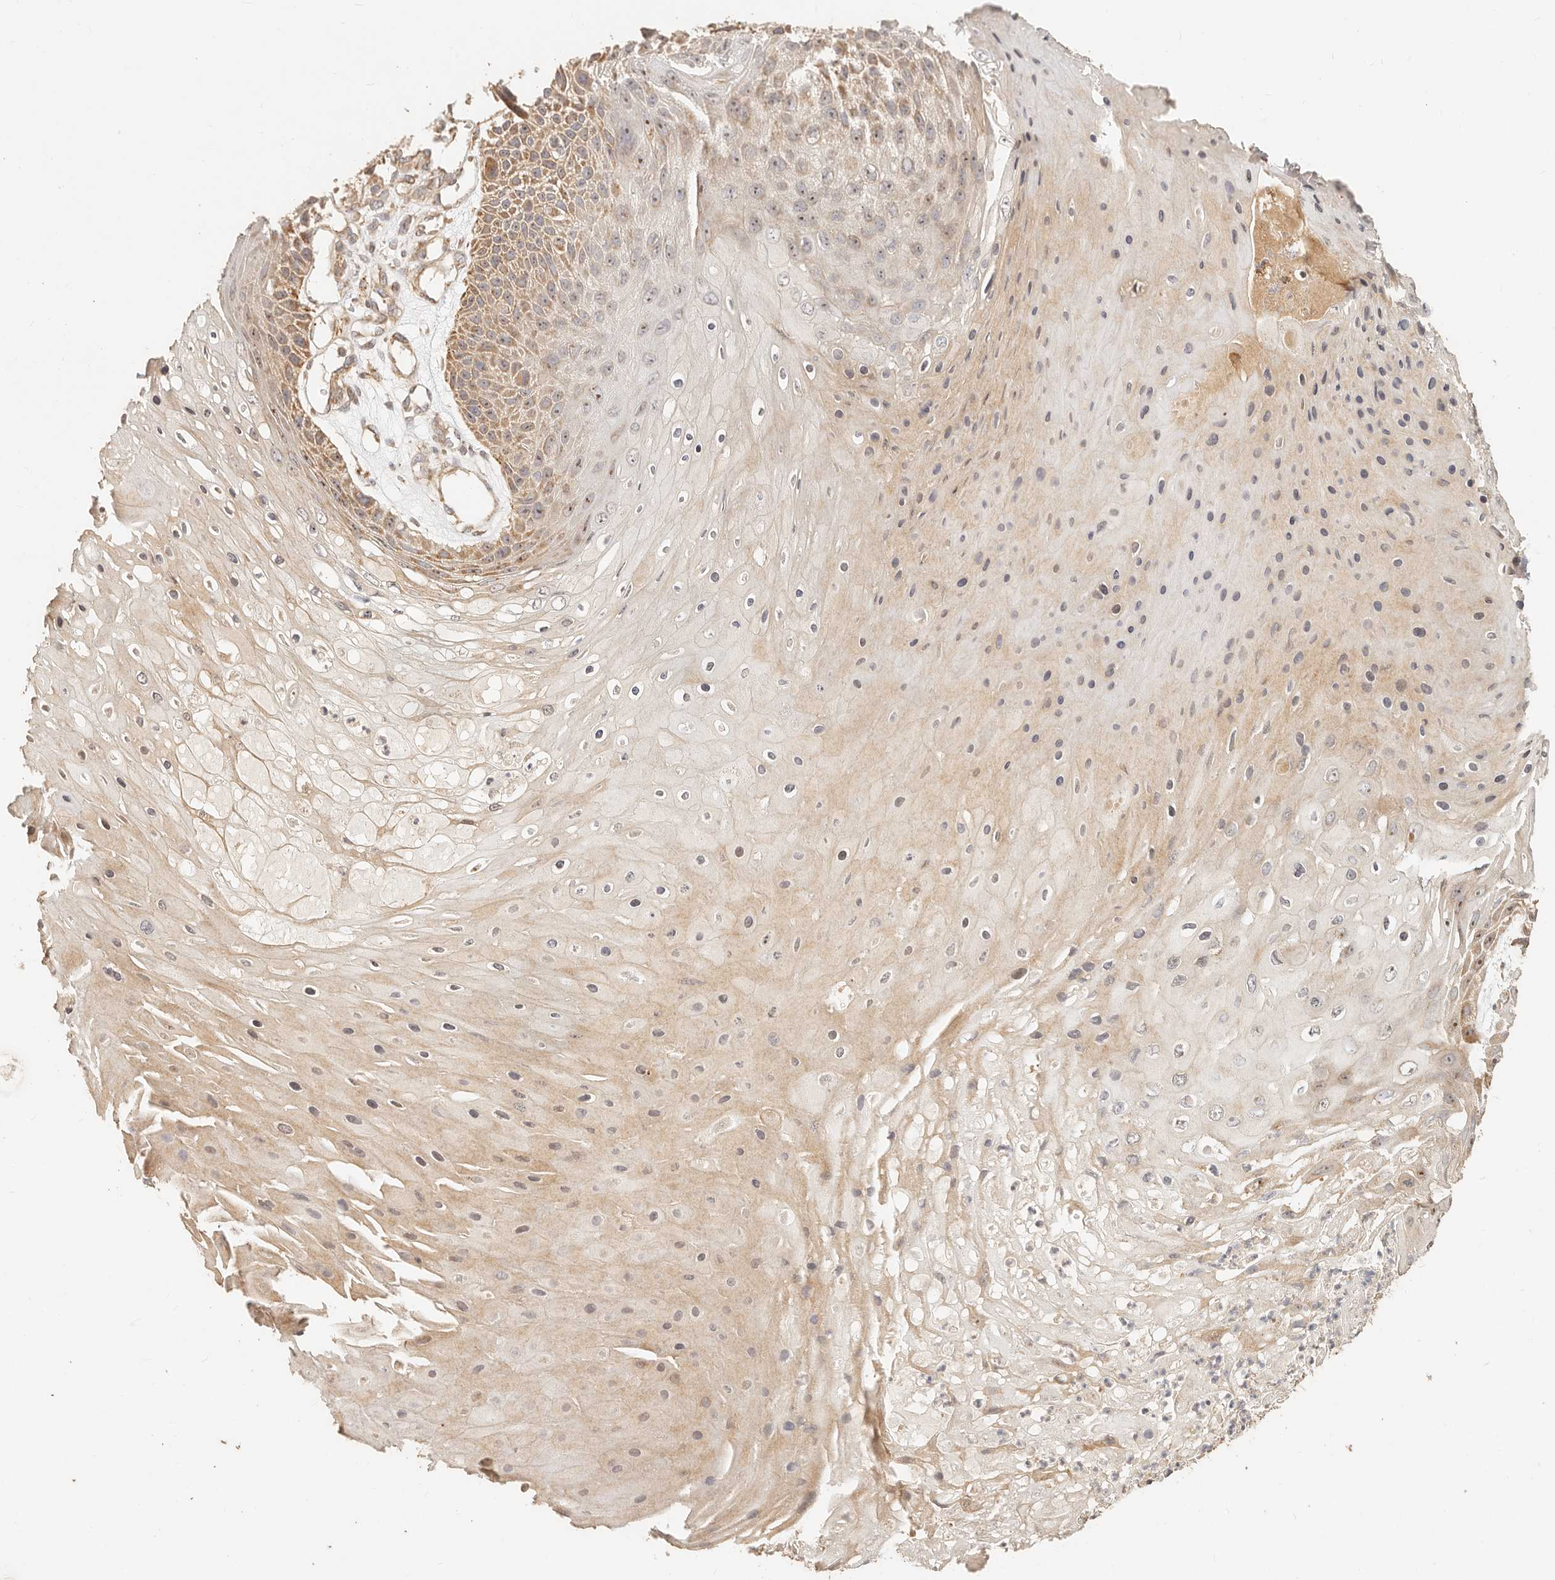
{"staining": {"intensity": "moderate", "quantity": "25%-75%", "location": "cytoplasmic/membranous,nuclear"}, "tissue": "skin cancer", "cell_type": "Tumor cells", "image_type": "cancer", "snomed": [{"axis": "morphology", "description": "Squamous cell carcinoma, NOS"}, {"axis": "topography", "description": "Skin"}], "caption": "This is an image of immunohistochemistry staining of squamous cell carcinoma (skin), which shows moderate positivity in the cytoplasmic/membranous and nuclear of tumor cells.", "gene": "PTPN22", "patient": {"sex": "female", "age": 88}}